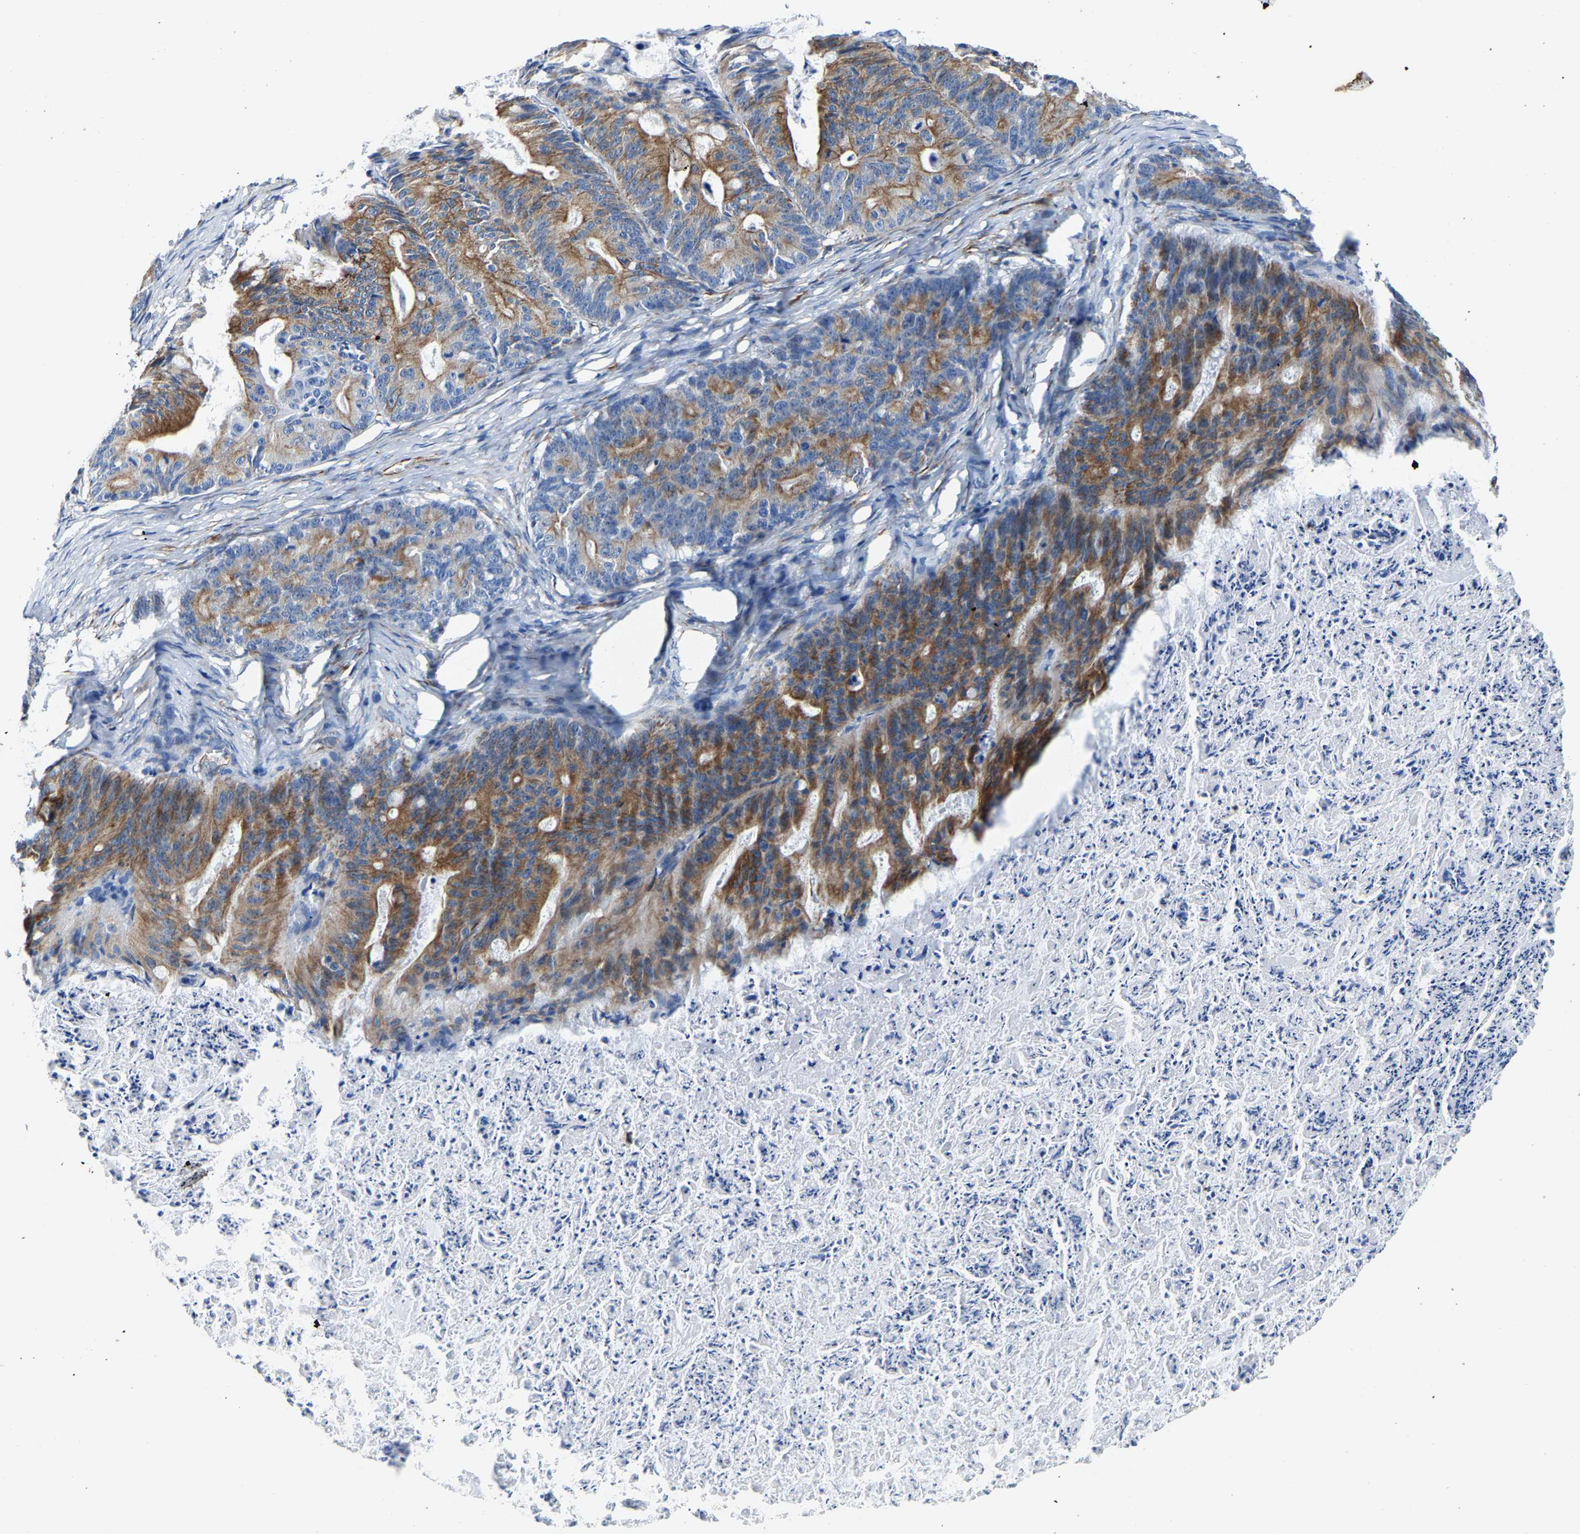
{"staining": {"intensity": "moderate", "quantity": ">75%", "location": "cytoplasmic/membranous"}, "tissue": "ovarian cancer", "cell_type": "Tumor cells", "image_type": "cancer", "snomed": [{"axis": "morphology", "description": "Cystadenocarcinoma, mucinous, NOS"}, {"axis": "topography", "description": "Ovary"}], "caption": "Mucinous cystadenocarcinoma (ovarian) stained with immunohistochemistry reveals moderate cytoplasmic/membranous positivity in approximately >75% of tumor cells.", "gene": "MMEL1", "patient": {"sex": "female", "age": 36}}